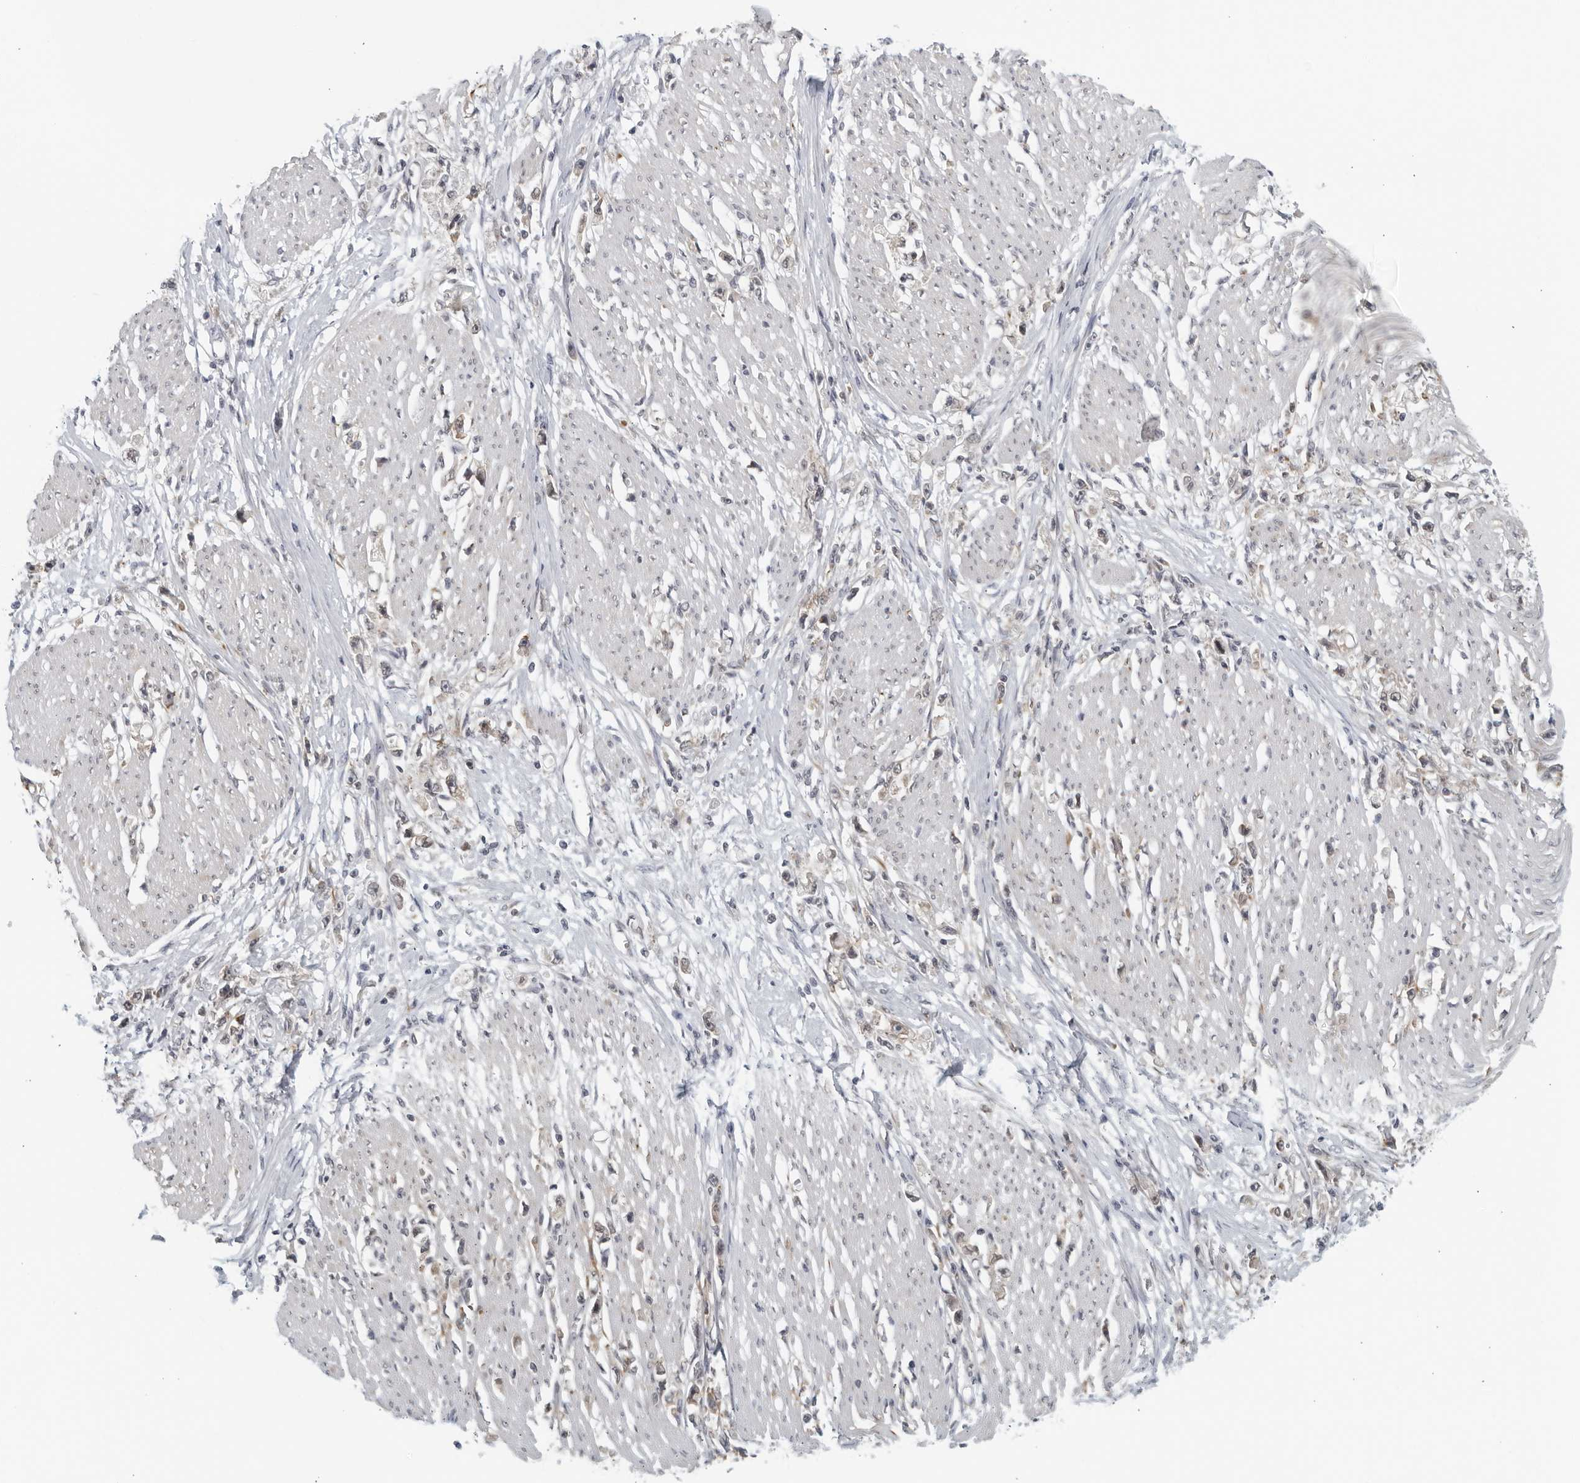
{"staining": {"intensity": "weak", "quantity": ">75%", "location": "cytoplasmic/membranous"}, "tissue": "stomach cancer", "cell_type": "Tumor cells", "image_type": "cancer", "snomed": [{"axis": "morphology", "description": "Adenocarcinoma, NOS"}, {"axis": "topography", "description": "Stomach"}], "caption": "Protein expression analysis of human stomach adenocarcinoma reveals weak cytoplasmic/membranous staining in approximately >75% of tumor cells. (DAB (3,3'-diaminobenzidine) IHC, brown staining for protein, blue staining for nuclei).", "gene": "RC3H1", "patient": {"sex": "female", "age": 59}}